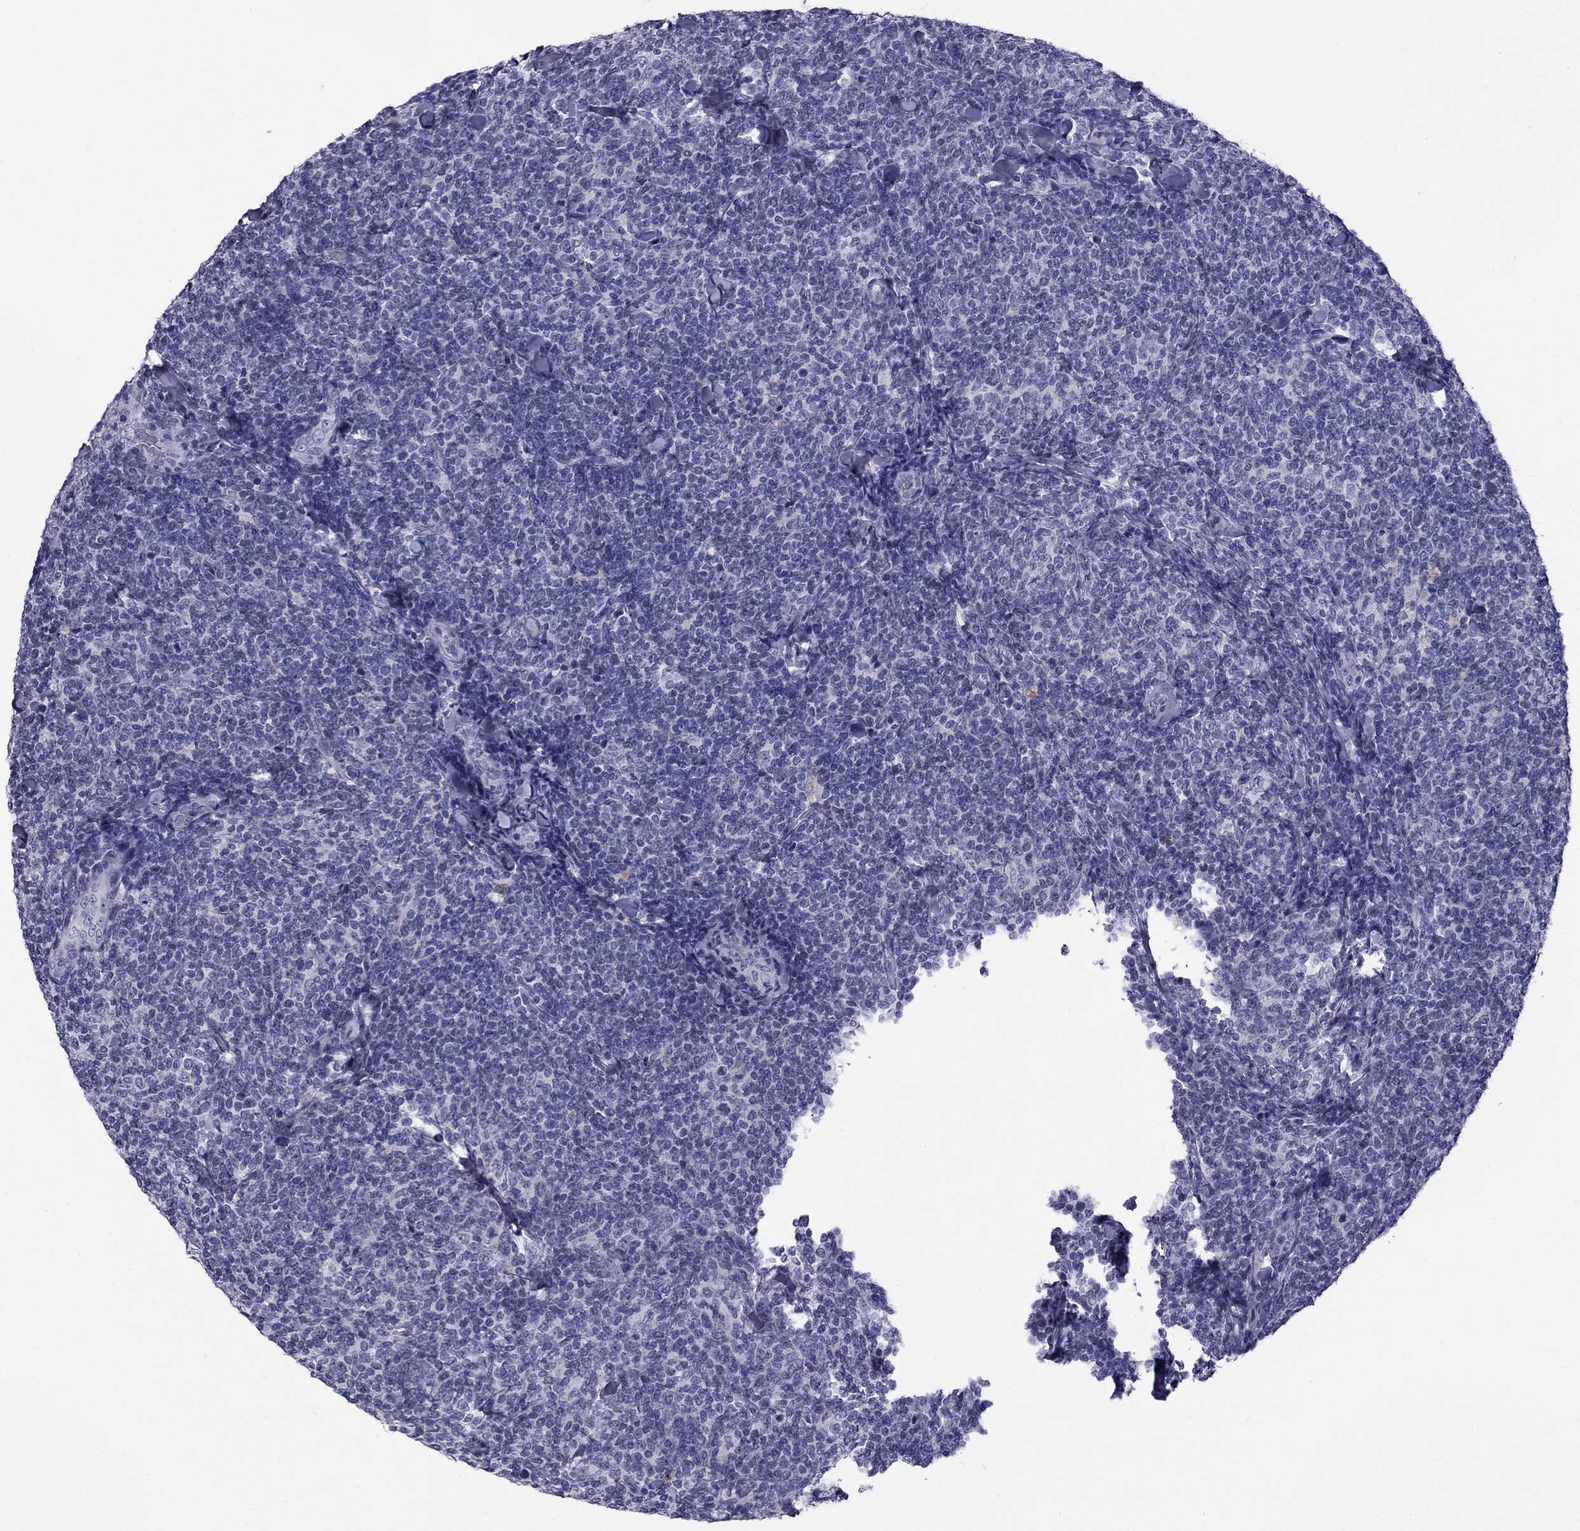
{"staining": {"intensity": "negative", "quantity": "none", "location": "none"}, "tissue": "lymphoma", "cell_type": "Tumor cells", "image_type": "cancer", "snomed": [{"axis": "morphology", "description": "Malignant lymphoma, non-Hodgkin's type, Low grade"}, {"axis": "topography", "description": "Lymph node"}], "caption": "This is an IHC micrograph of human malignant lymphoma, non-Hodgkin's type (low-grade). There is no positivity in tumor cells.", "gene": "CLPSL2", "patient": {"sex": "female", "age": 56}}